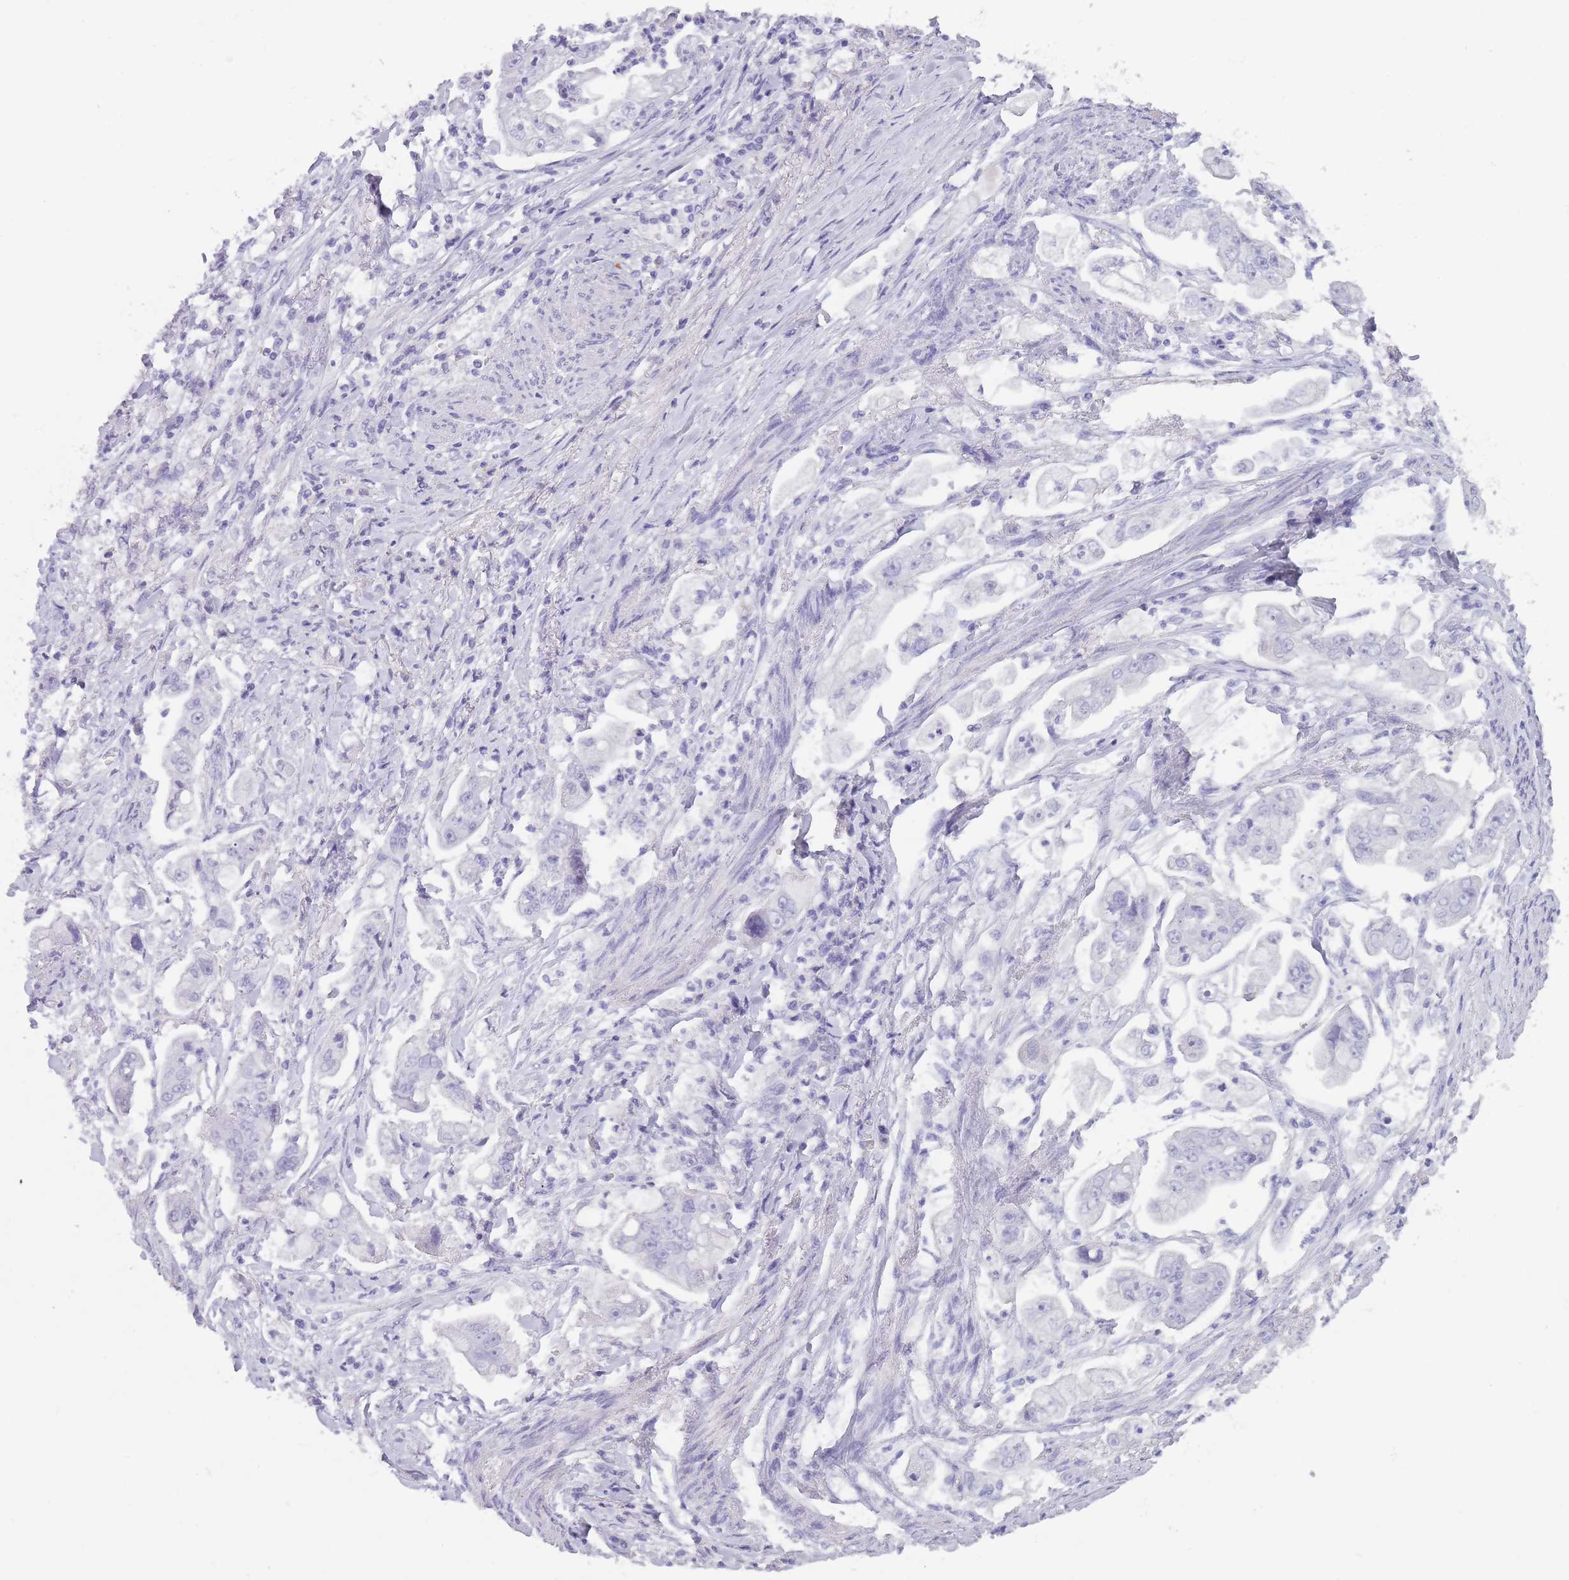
{"staining": {"intensity": "negative", "quantity": "none", "location": "none"}, "tissue": "stomach cancer", "cell_type": "Tumor cells", "image_type": "cancer", "snomed": [{"axis": "morphology", "description": "Adenocarcinoma, NOS"}, {"axis": "topography", "description": "Stomach"}], "caption": "Protein analysis of stomach adenocarcinoma demonstrates no significant positivity in tumor cells.", "gene": "TCP11", "patient": {"sex": "male", "age": 62}}